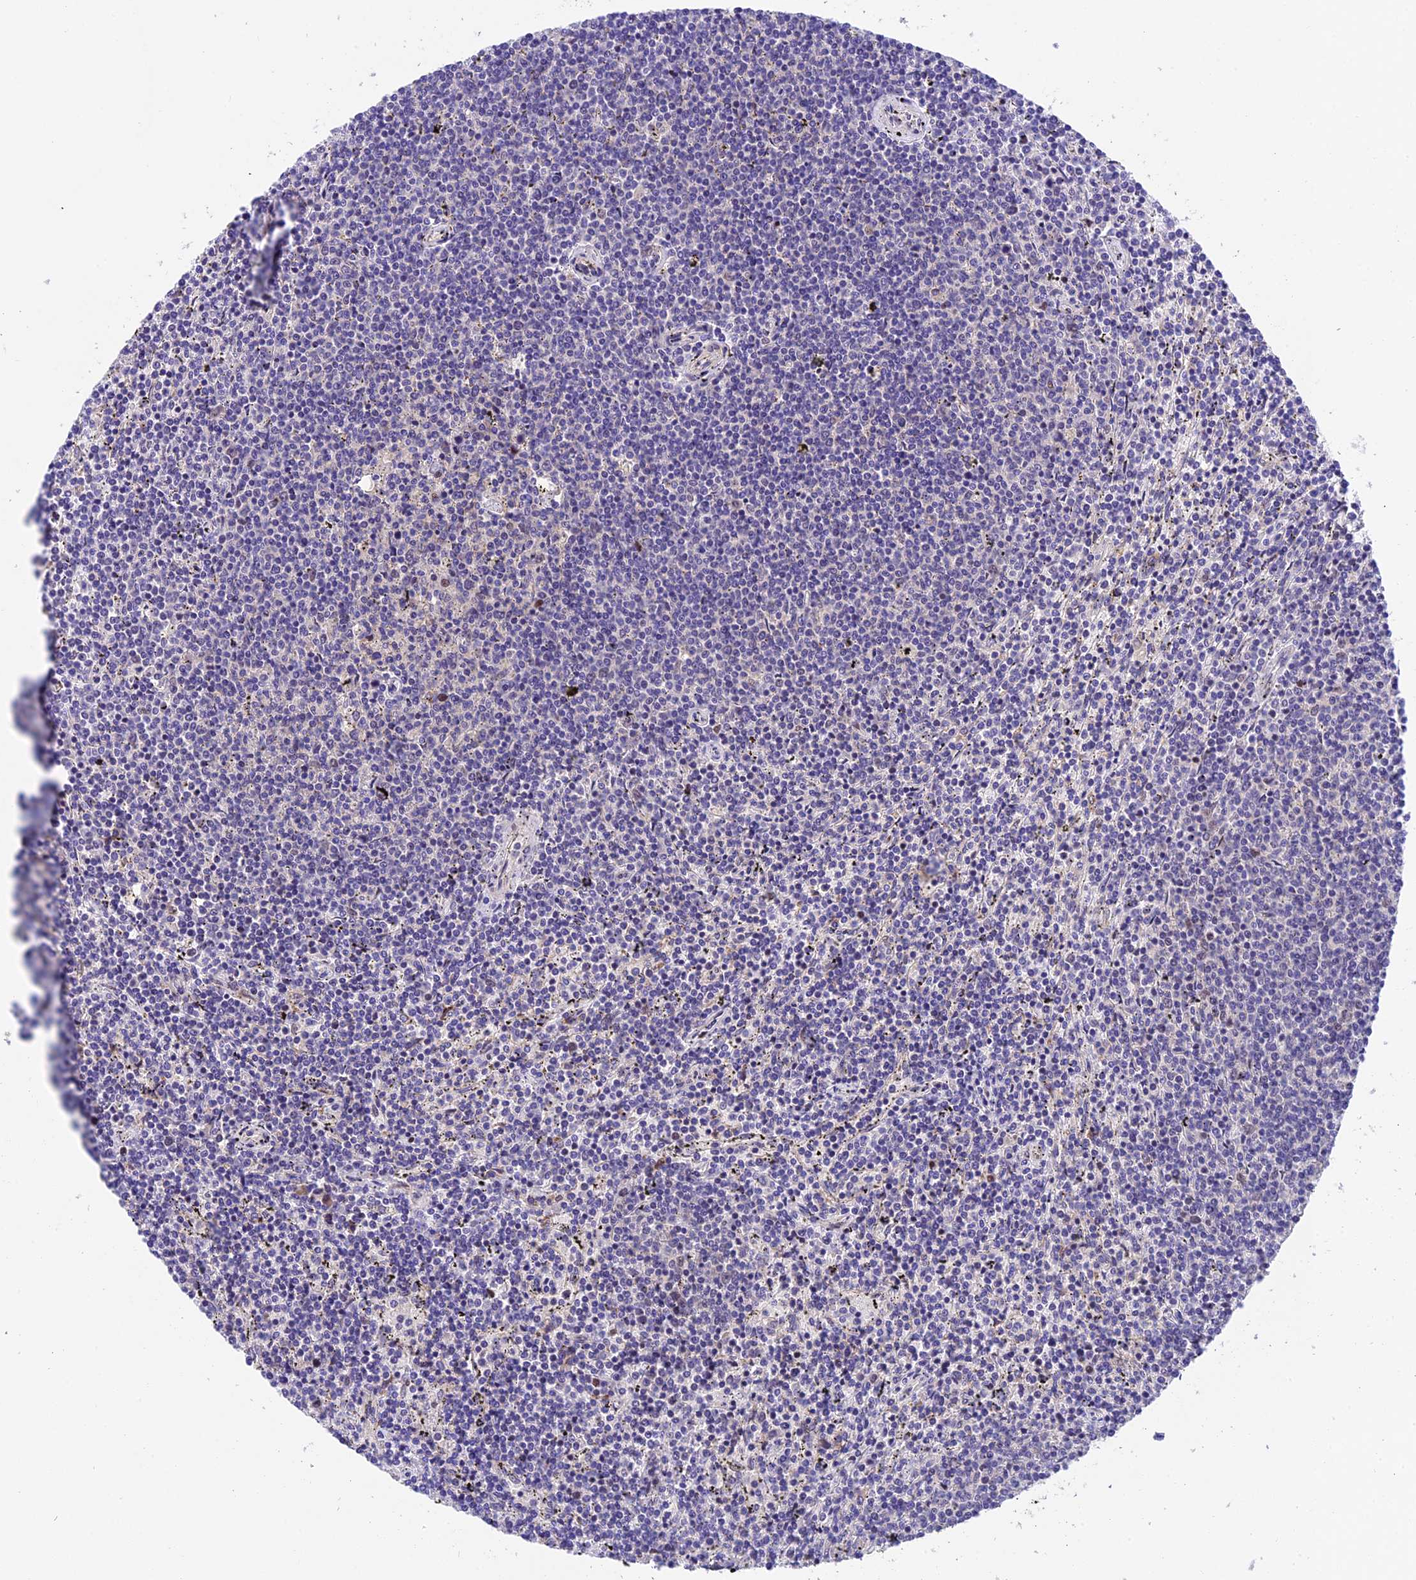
{"staining": {"intensity": "negative", "quantity": "none", "location": "none"}, "tissue": "lymphoma", "cell_type": "Tumor cells", "image_type": "cancer", "snomed": [{"axis": "morphology", "description": "Malignant lymphoma, non-Hodgkin's type, Low grade"}, {"axis": "topography", "description": "Spleen"}], "caption": "Immunohistochemistry photomicrograph of neoplastic tissue: malignant lymphoma, non-Hodgkin's type (low-grade) stained with DAB (3,3'-diaminobenzidine) demonstrates no significant protein positivity in tumor cells. The staining was performed using DAB to visualize the protein expression in brown, while the nuclei were stained in blue with hematoxylin (Magnification: 20x).", "gene": "CCSER1", "patient": {"sex": "female", "age": 50}}